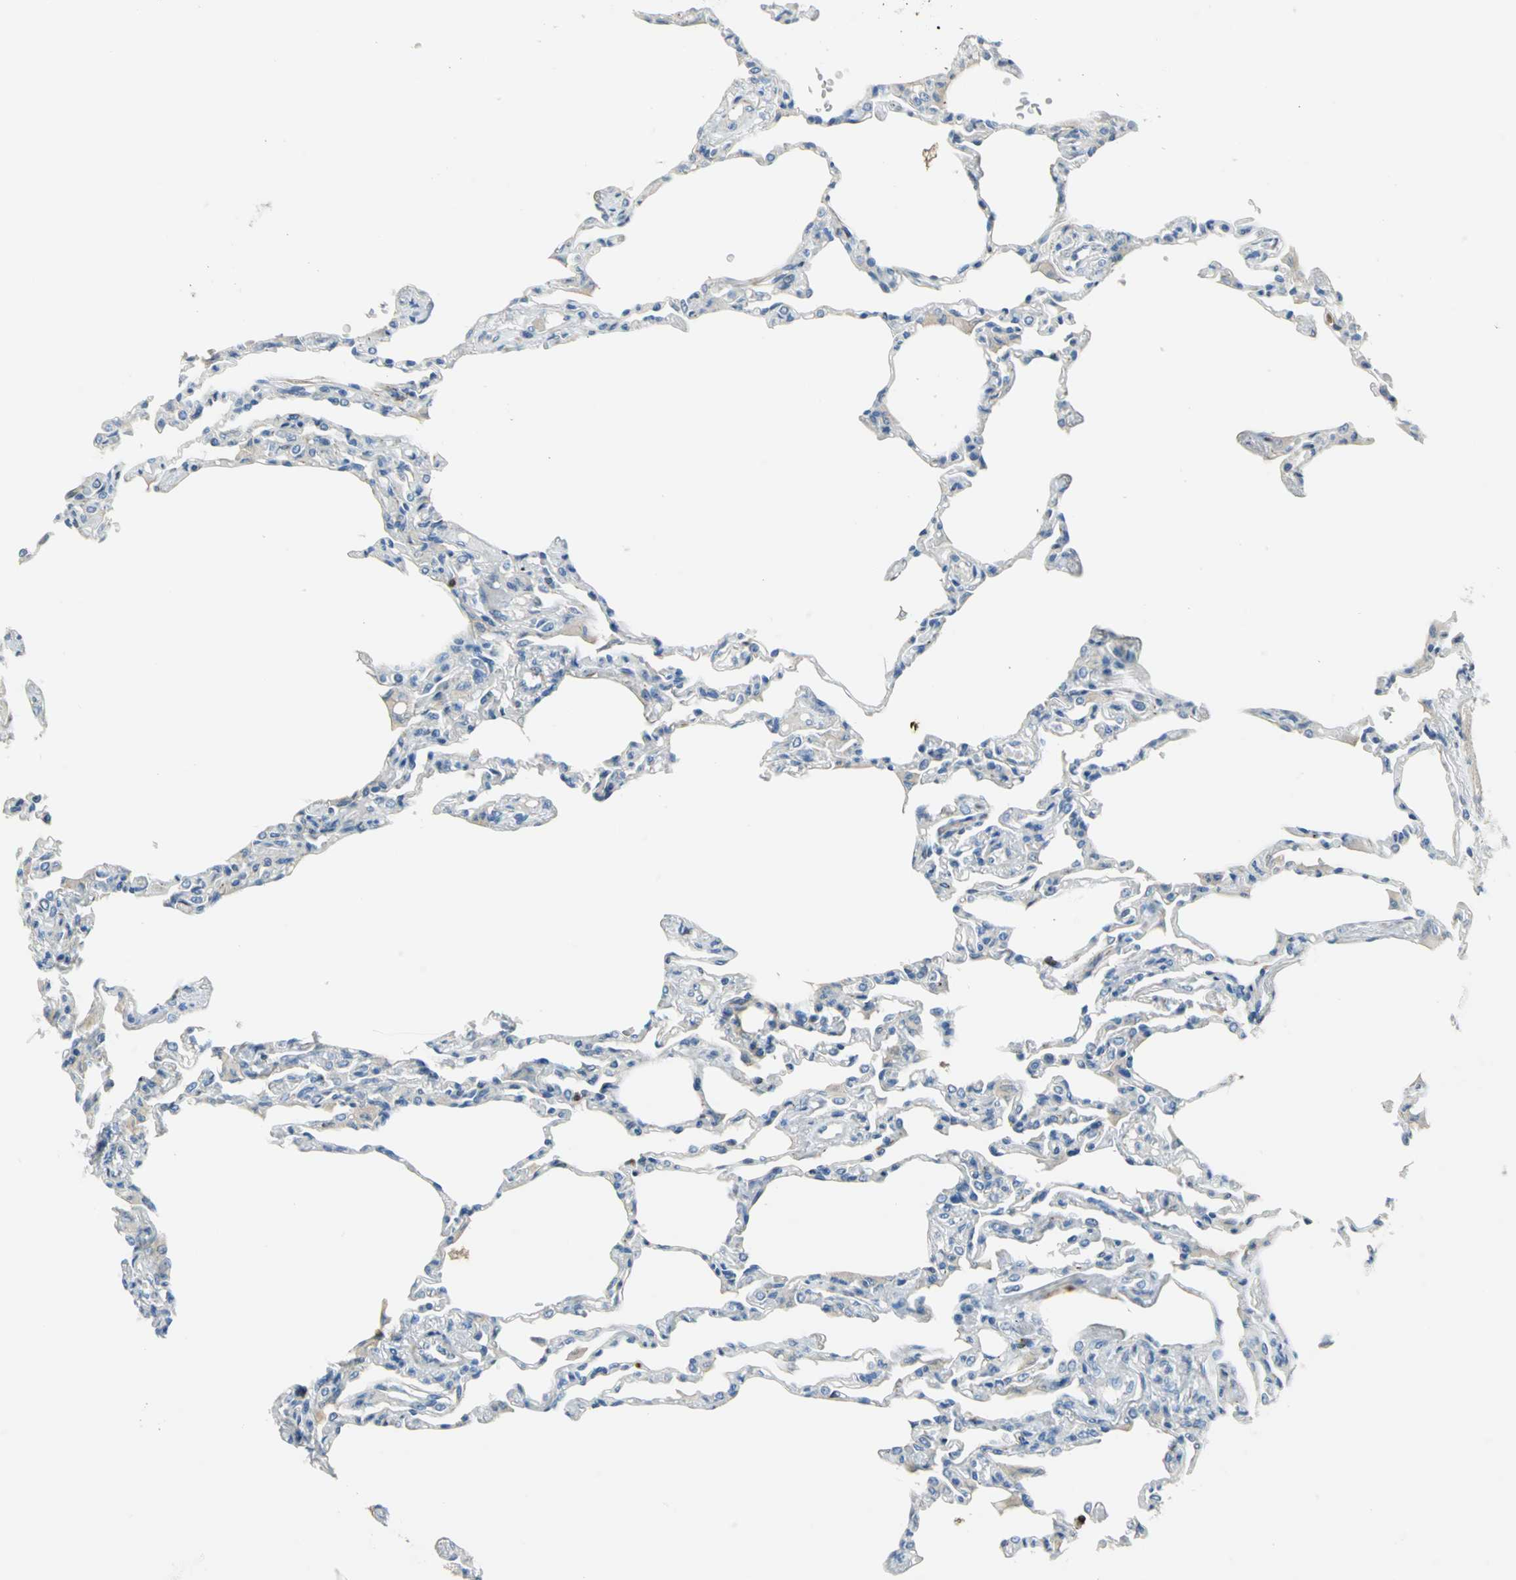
{"staining": {"intensity": "weak", "quantity": "25%-75%", "location": "cytoplasmic/membranous"}, "tissue": "lung", "cell_type": "Alveolar cells", "image_type": "normal", "snomed": [{"axis": "morphology", "description": "Normal tissue, NOS"}, {"axis": "topography", "description": "Lung"}], "caption": "Immunohistochemistry (IHC) (DAB) staining of normal human lung shows weak cytoplasmic/membranous protein positivity in about 25%-75% of alveolar cells. (brown staining indicates protein expression, while blue staining denotes nuclei).", "gene": "ALOX15", "patient": {"sex": "female", "age": 49}}